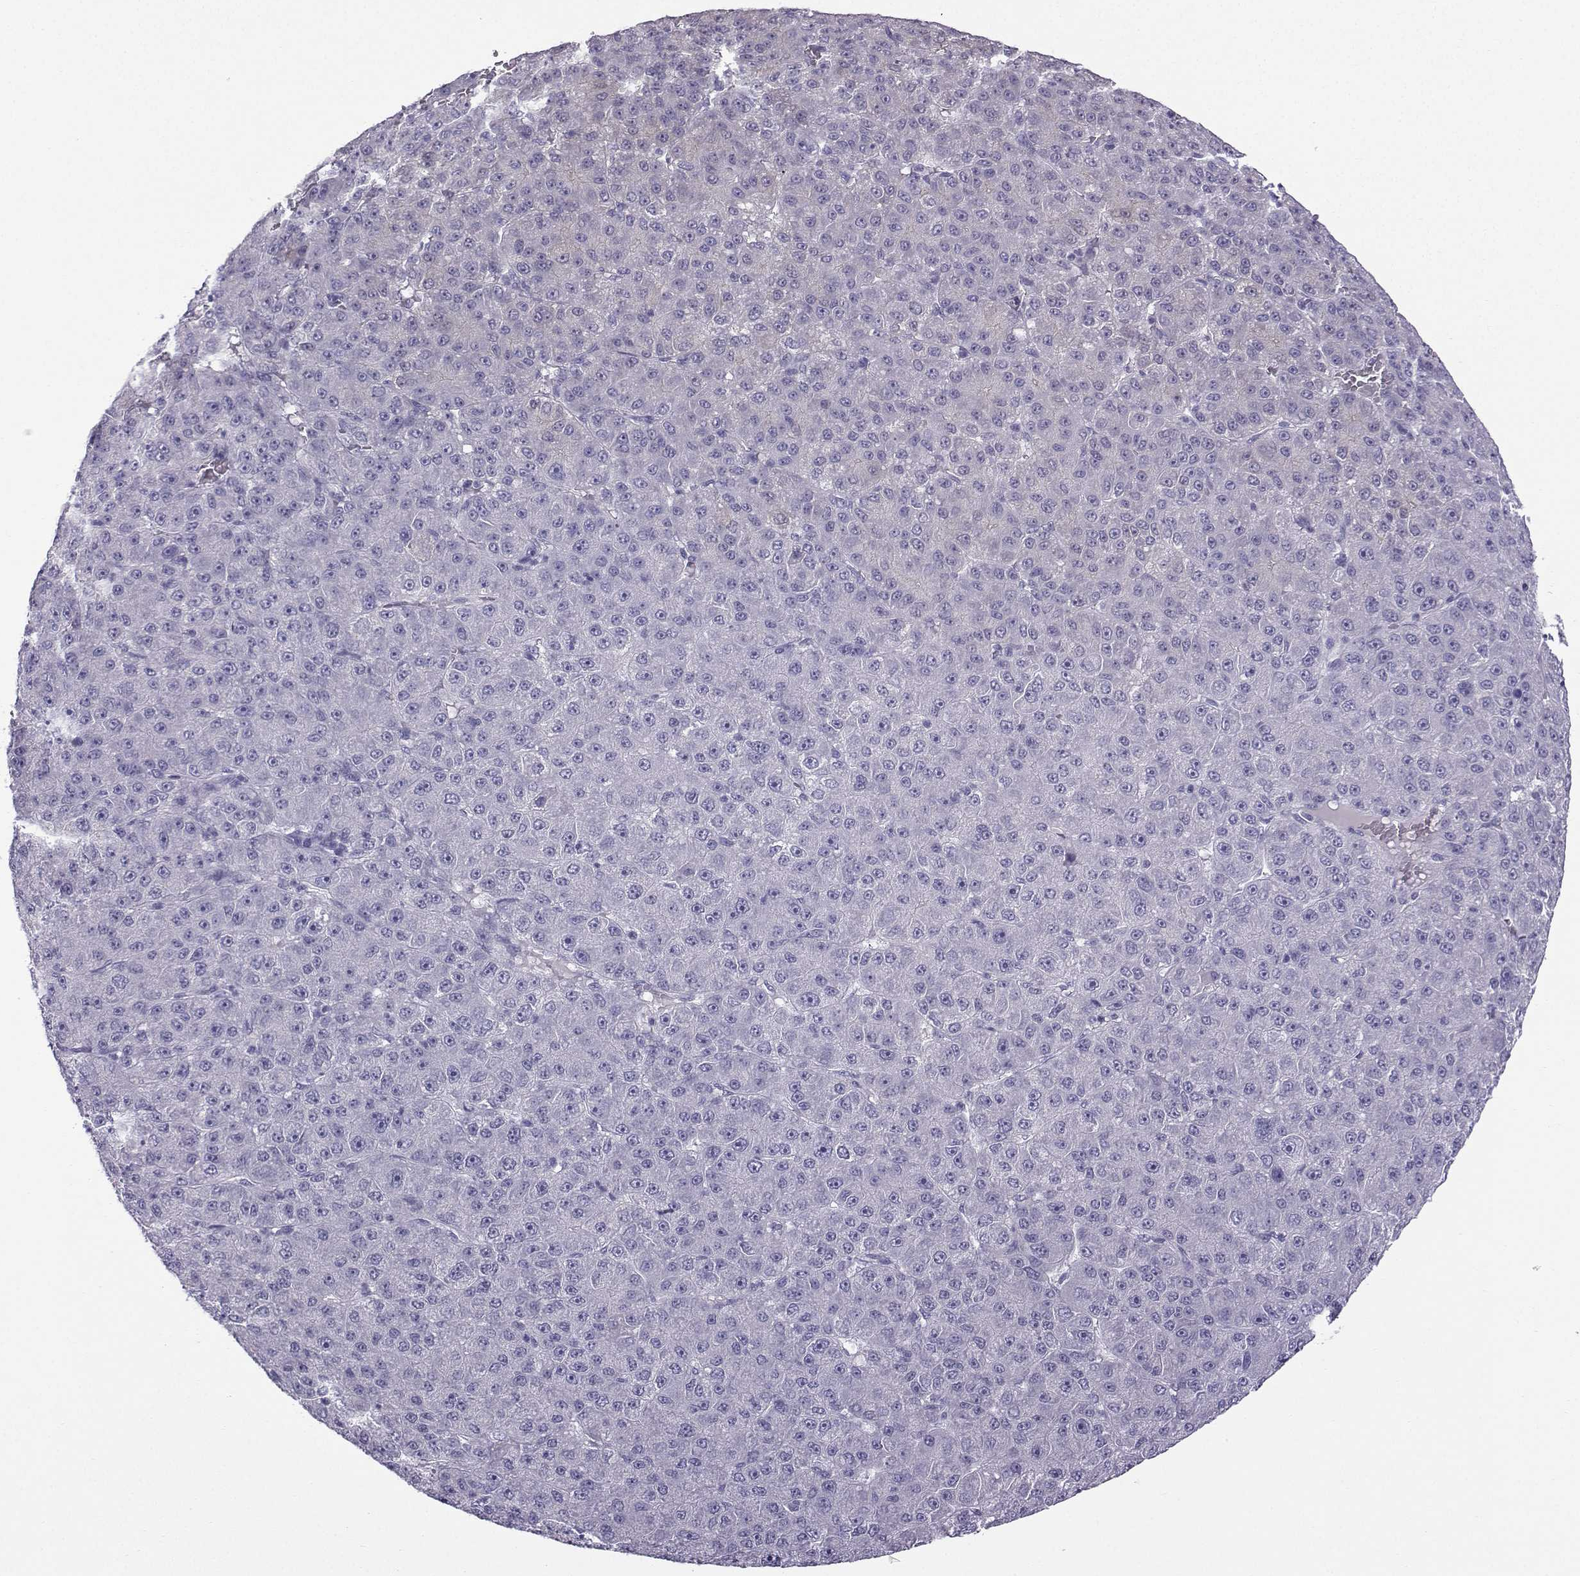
{"staining": {"intensity": "negative", "quantity": "none", "location": "none"}, "tissue": "liver cancer", "cell_type": "Tumor cells", "image_type": "cancer", "snomed": [{"axis": "morphology", "description": "Carcinoma, Hepatocellular, NOS"}, {"axis": "topography", "description": "Liver"}], "caption": "This is an immunohistochemistry micrograph of liver cancer. There is no staining in tumor cells.", "gene": "ZBTB8B", "patient": {"sex": "male", "age": 67}}